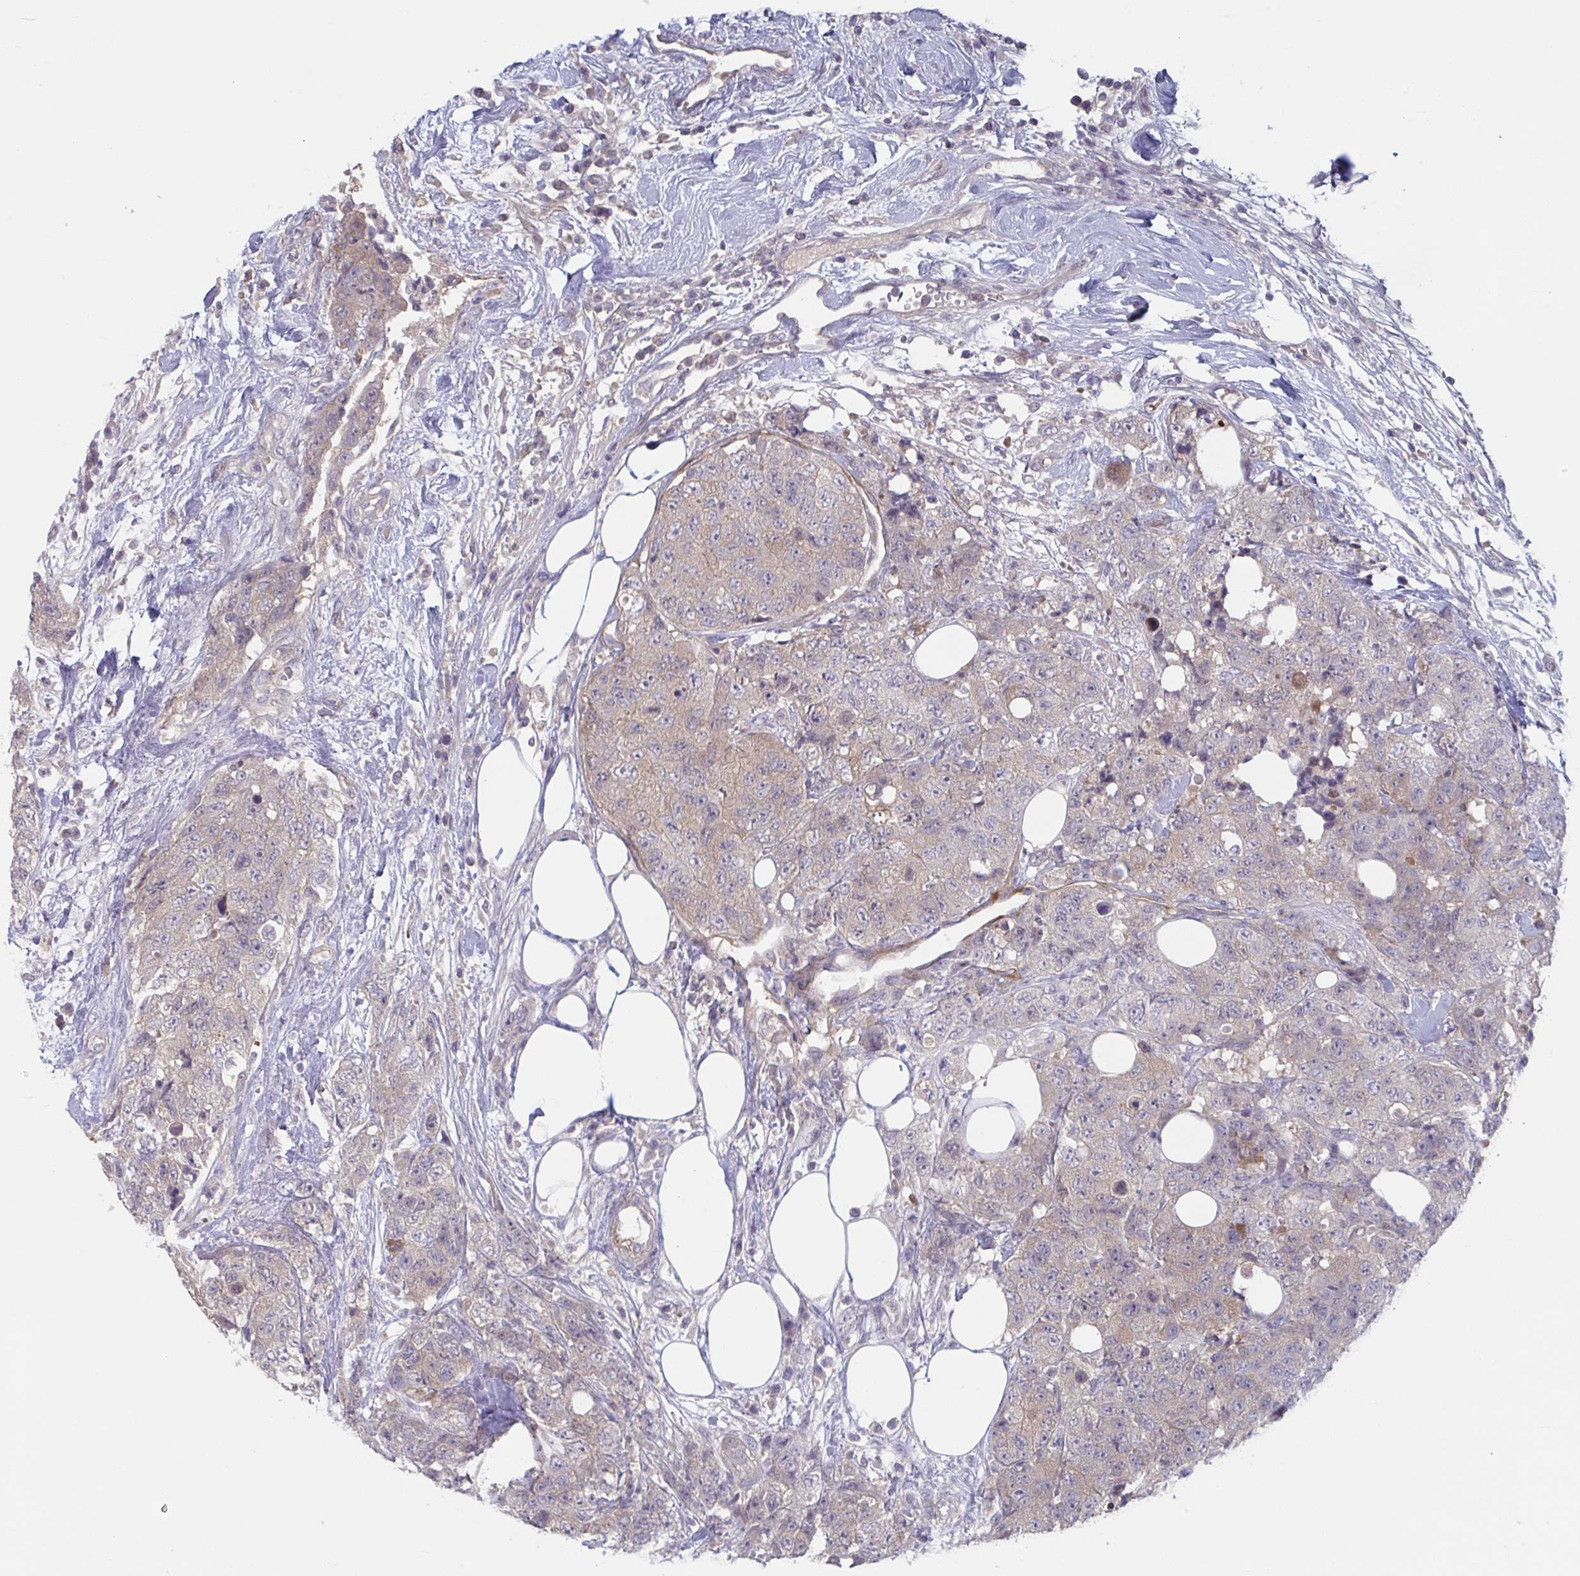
{"staining": {"intensity": "weak", "quantity": "<25%", "location": "cytoplasmic/membranous"}, "tissue": "urothelial cancer", "cell_type": "Tumor cells", "image_type": "cancer", "snomed": [{"axis": "morphology", "description": "Urothelial carcinoma, High grade"}, {"axis": "topography", "description": "Urinary bladder"}], "caption": "DAB (3,3'-diaminobenzidine) immunohistochemical staining of urothelial cancer reveals no significant staining in tumor cells.", "gene": "STK26", "patient": {"sex": "female", "age": 78}}